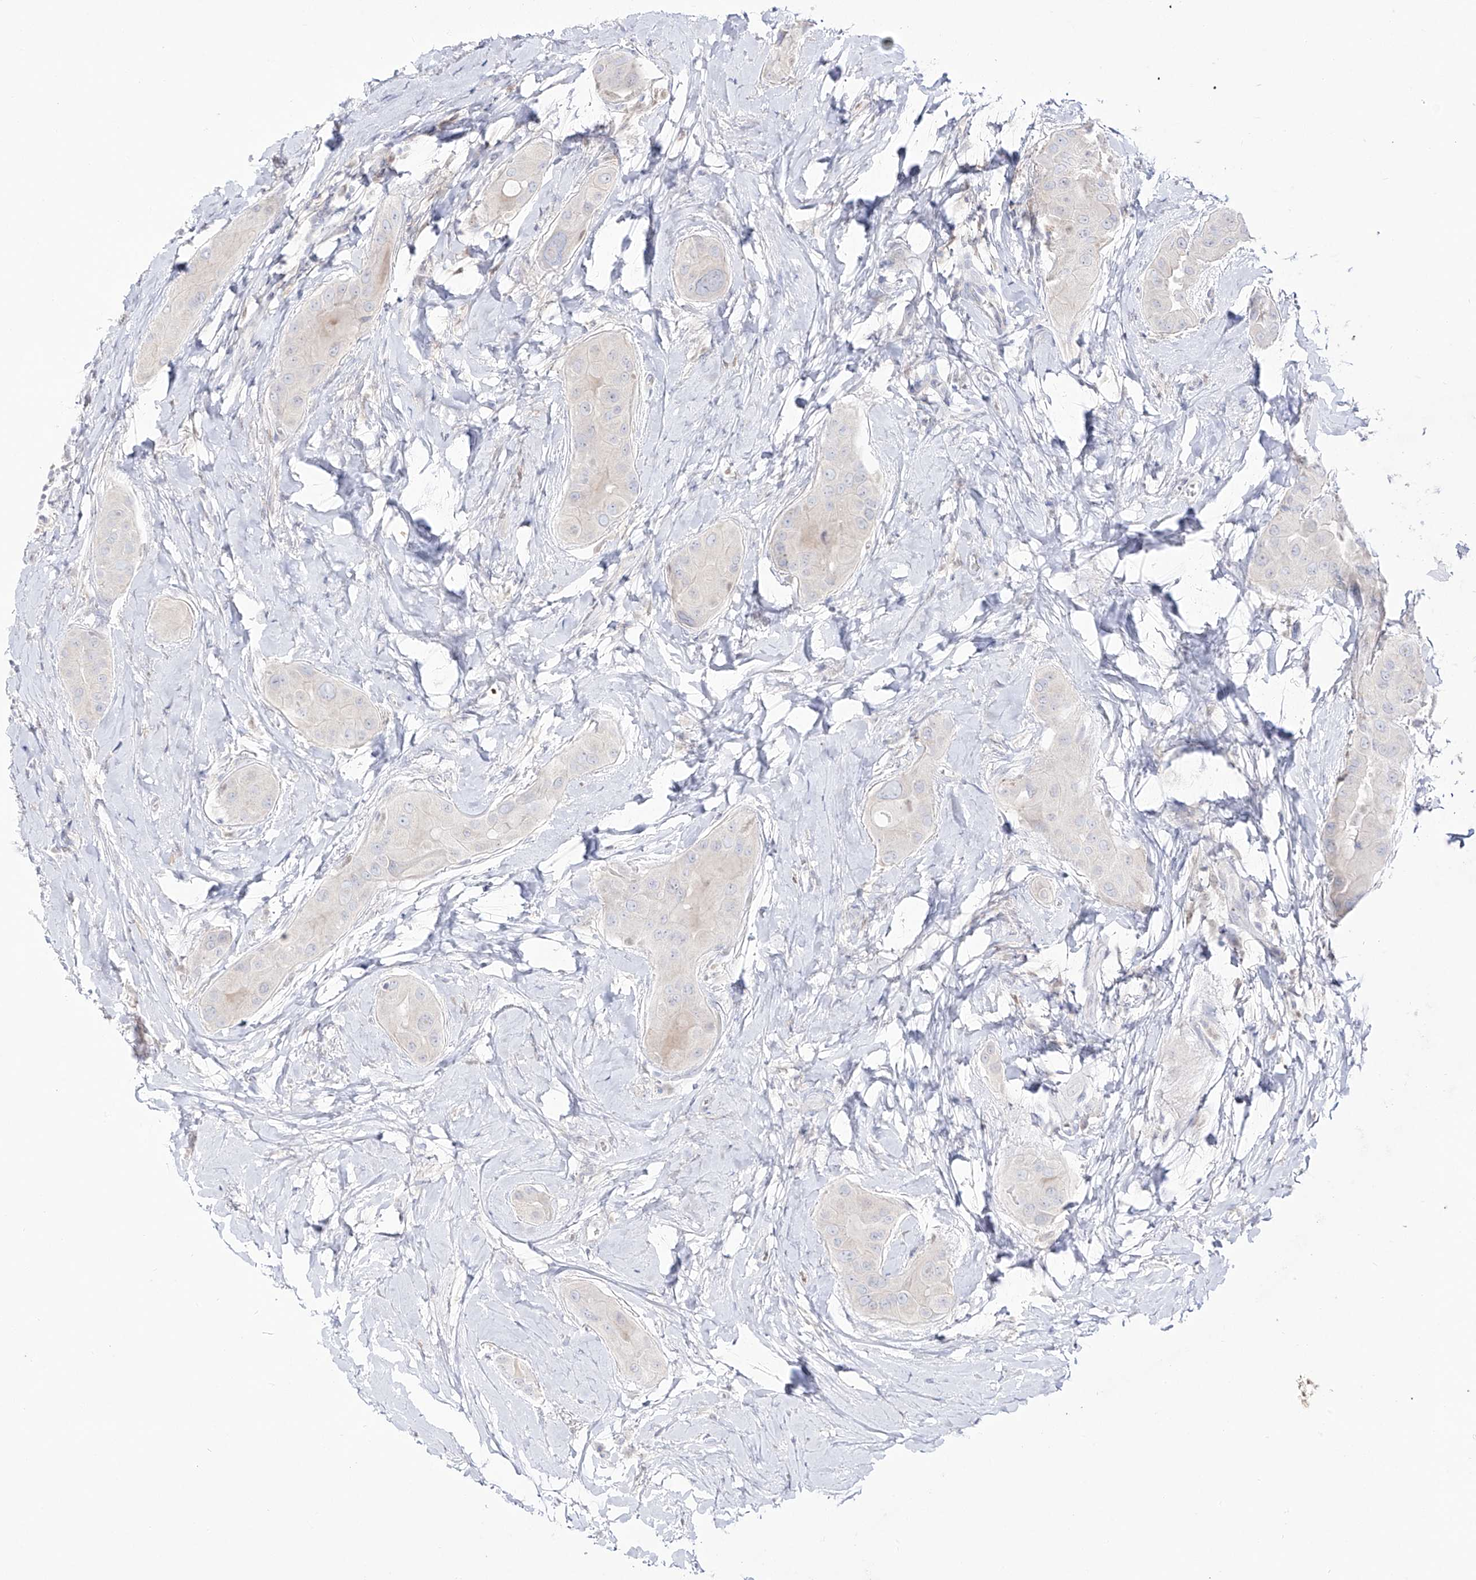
{"staining": {"intensity": "negative", "quantity": "none", "location": "none"}, "tissue": "thyroid cancer", "cell_type": "Tumor cells", "image_type": "cancer", "snomed": [{"axis": "morphology", "description": "Papillary adenocarcinoma, NOS"}, {"axis": "topography", "description": "Thyroid gland"}], "caption": "This is an IHC micrograph of human thyroid cancer. There is no positivity in tumor cells.", "gene": "DMKN", "patient": {"sex": "male", "age": 33}}